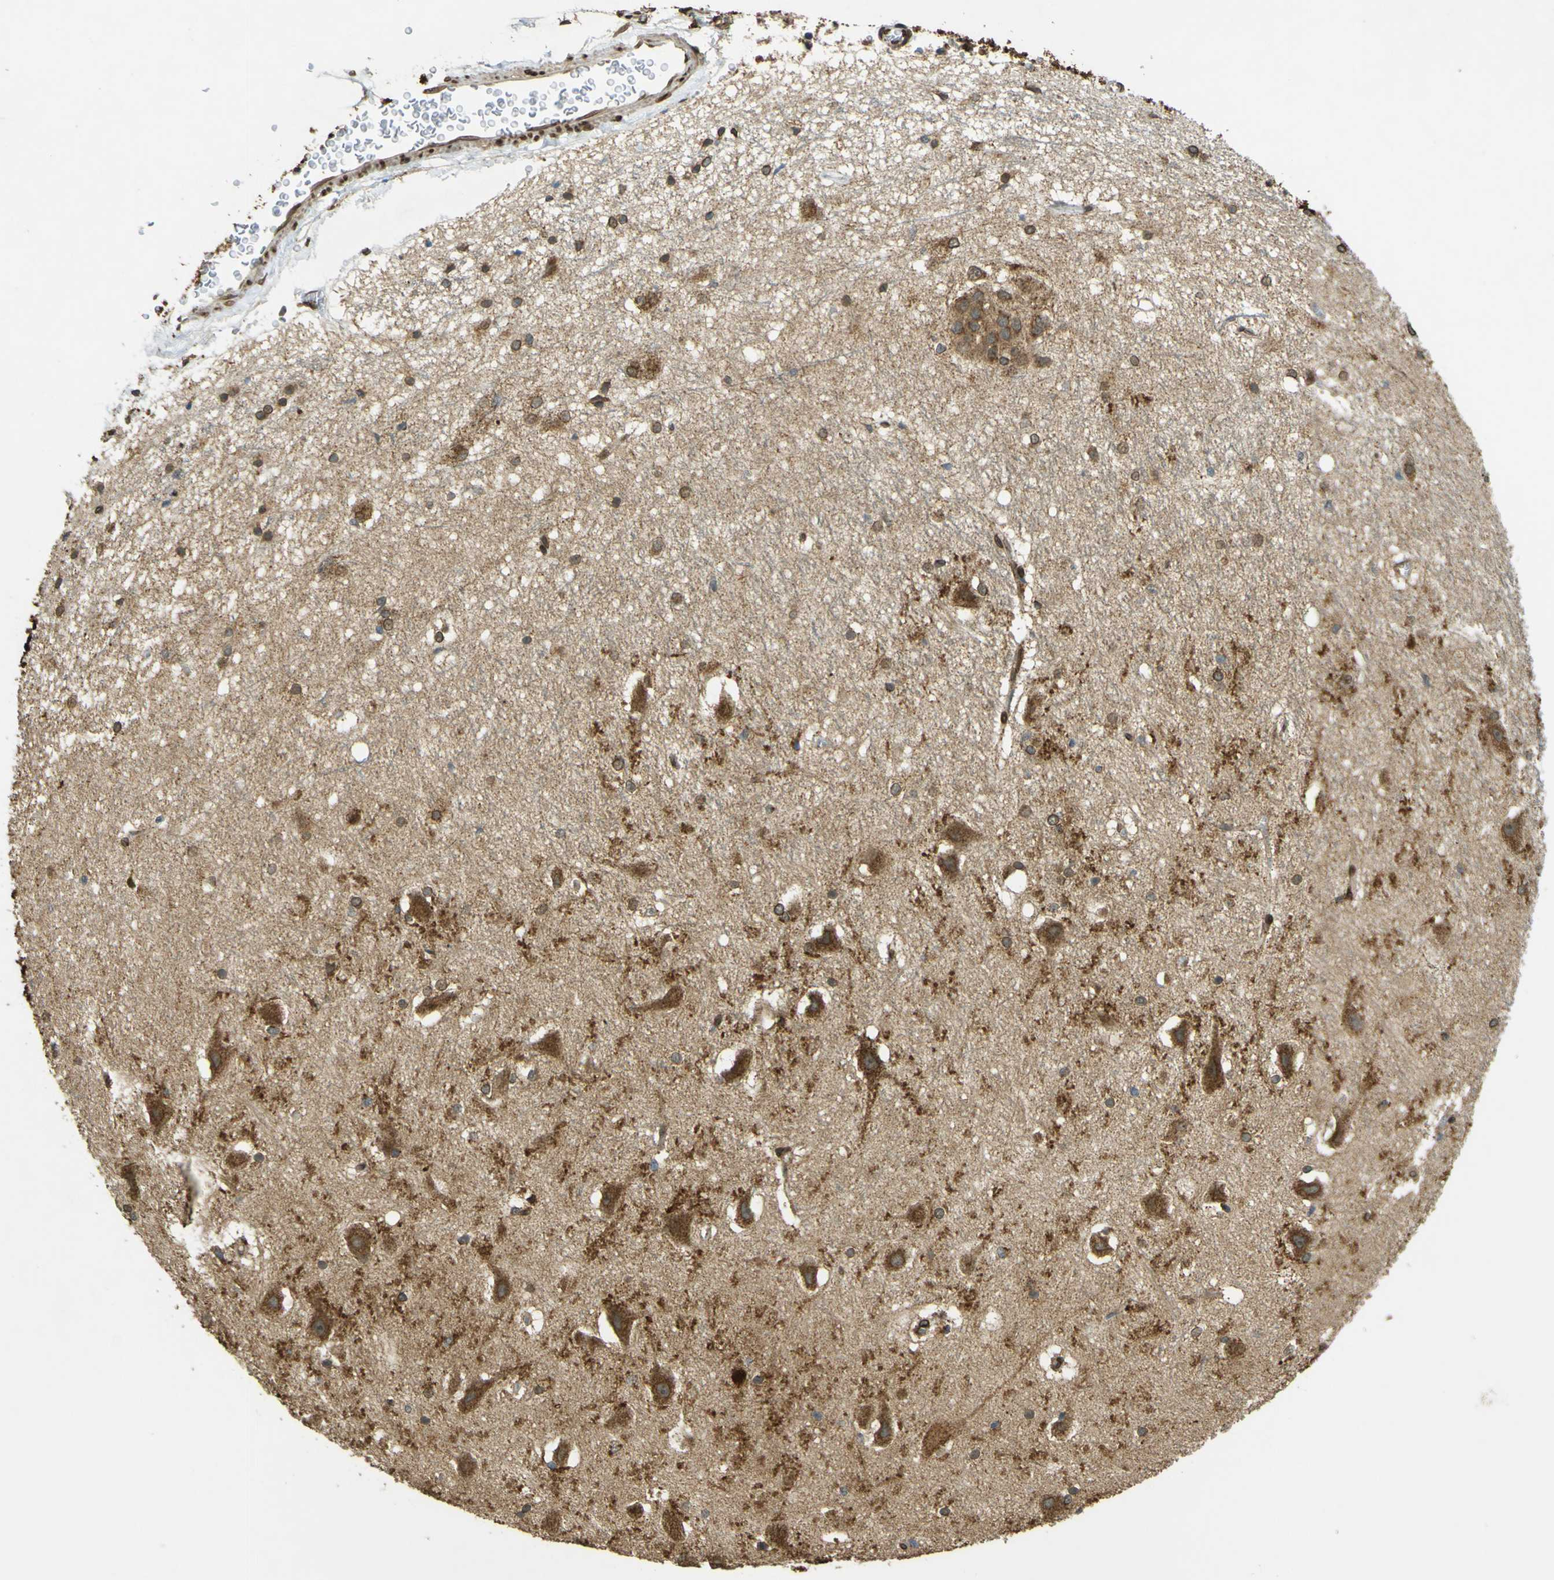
{"staining": {"intensity": "moderate", "quantity": ">75%", "location": "cytoplasmic/membranous,nuclear"}, "tissue": "hippocampus", "cell_type": "Glial cells", "image_type": "normal", "snomed": [{"axis": "morphology", "description": "Normal tissue, NOS"}, {"axis": "topography", "description": "Hippocampus"}], "caption": "This is a histology image of IHC staining of benign hippocampus, which shows moderate positivity in the cytoplasmic/membranous,nuclear of glial cells.", "gene": "GALNT1", "patient": {"sex": "female", "age": 19}}